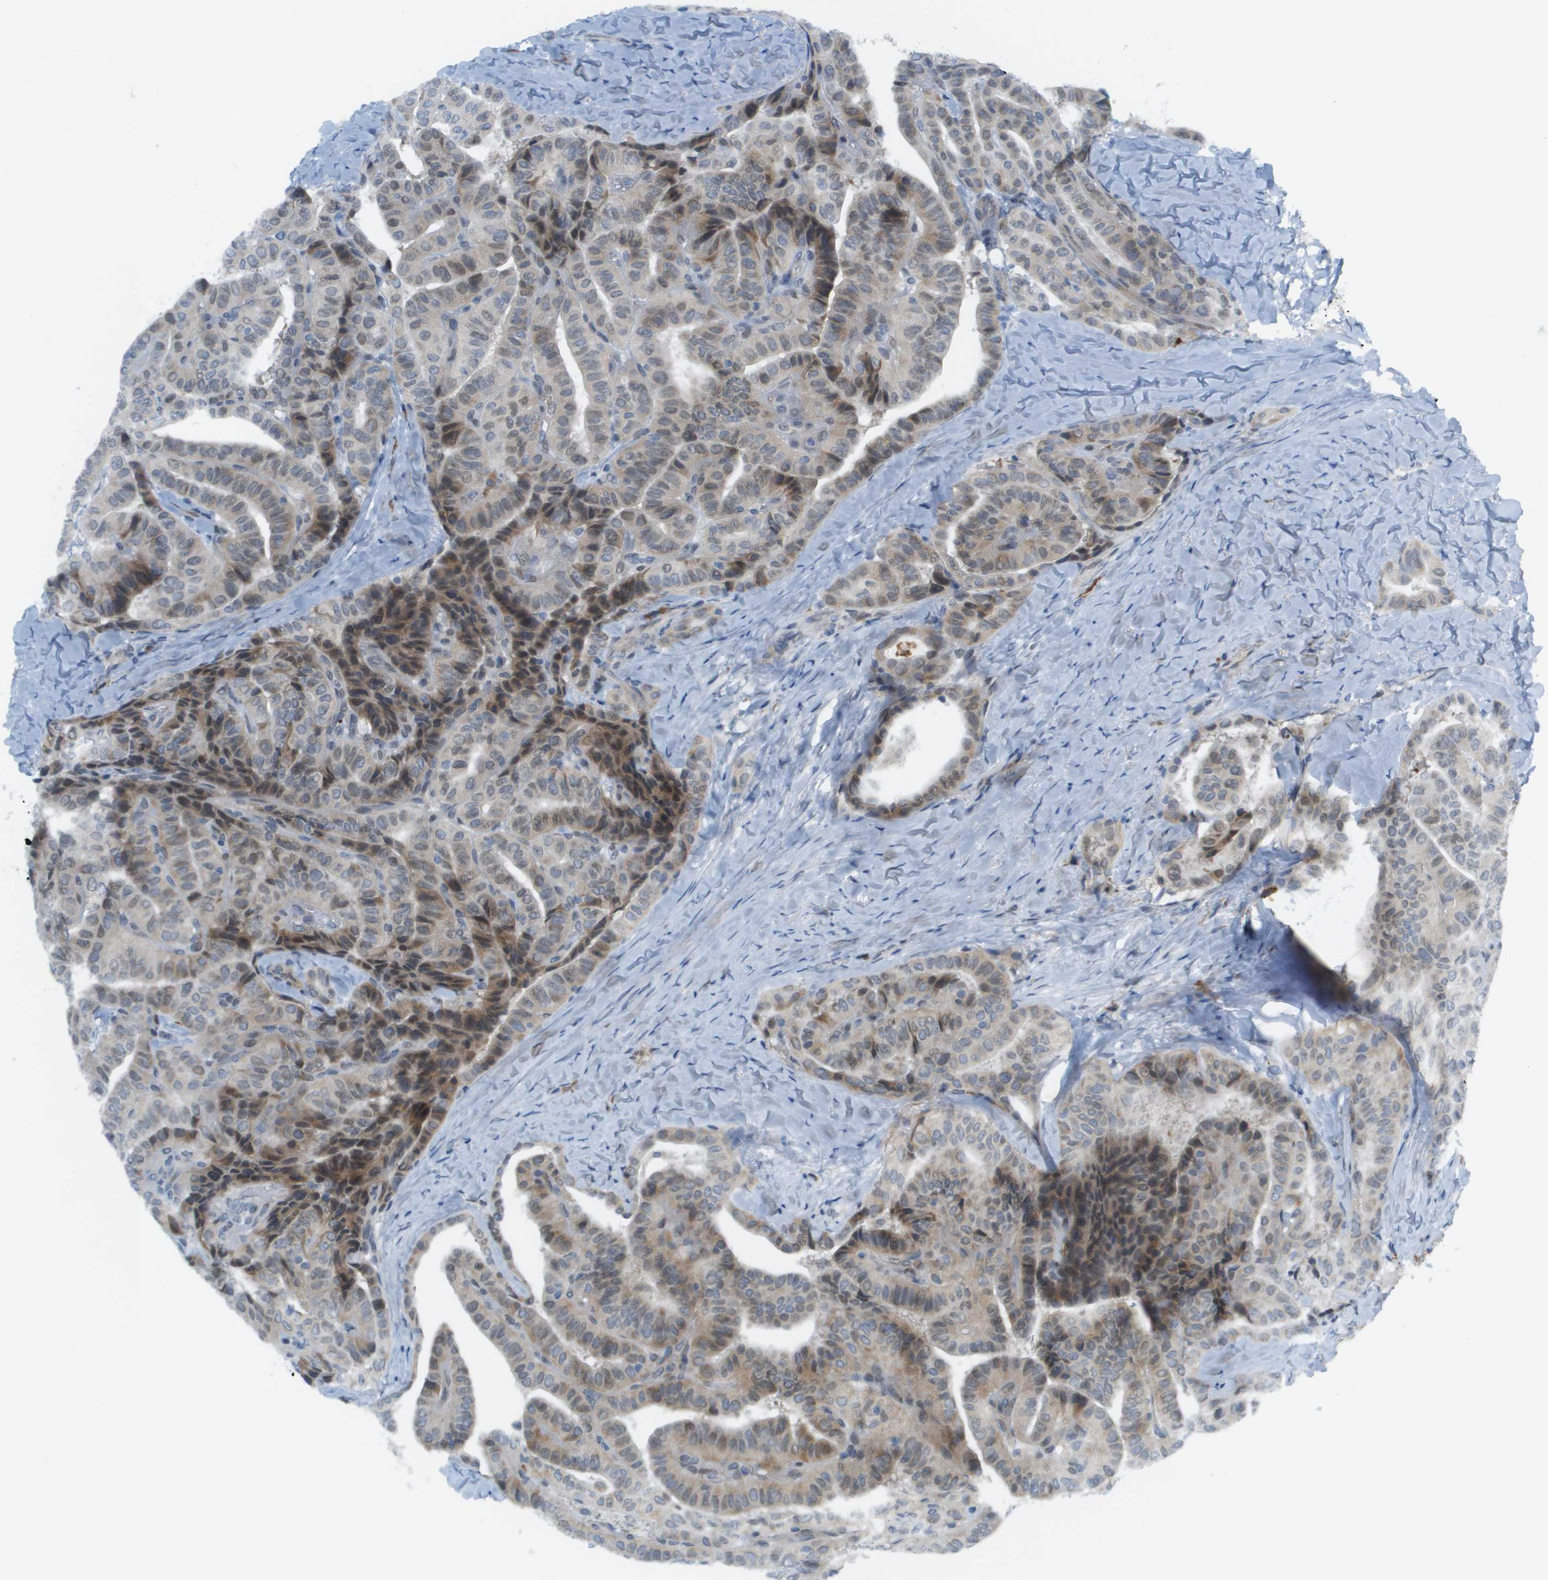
{"staining": {"intensity": "moderate", "quantity": "25%-75%", "location": "cytoplasmic/membranous,nuclear"}, "tissue": "thyroid cancer", "cell_type": "Tumor cells", "image_type": "cancer", "snomed": [{"axis": "morphology", "description": "Papillary adenocarcinoma, NOS"}, {"axis": "topography", "description": "Thyroid gland"}], "caption": "Immunohistochemistry (DAB (3,3'-diaminobenzidine)) staining of human thyroid papillary adenocarcinoma displays moderate cytoplasmic/membranous and nuclear protein positivity in about 25%-75% of tumor cells. (brown staining indicates protein expression, while blue staining denotes nuclei).", "gene": "CACNB4", "patient": {"sex": "male", "age": 77}}